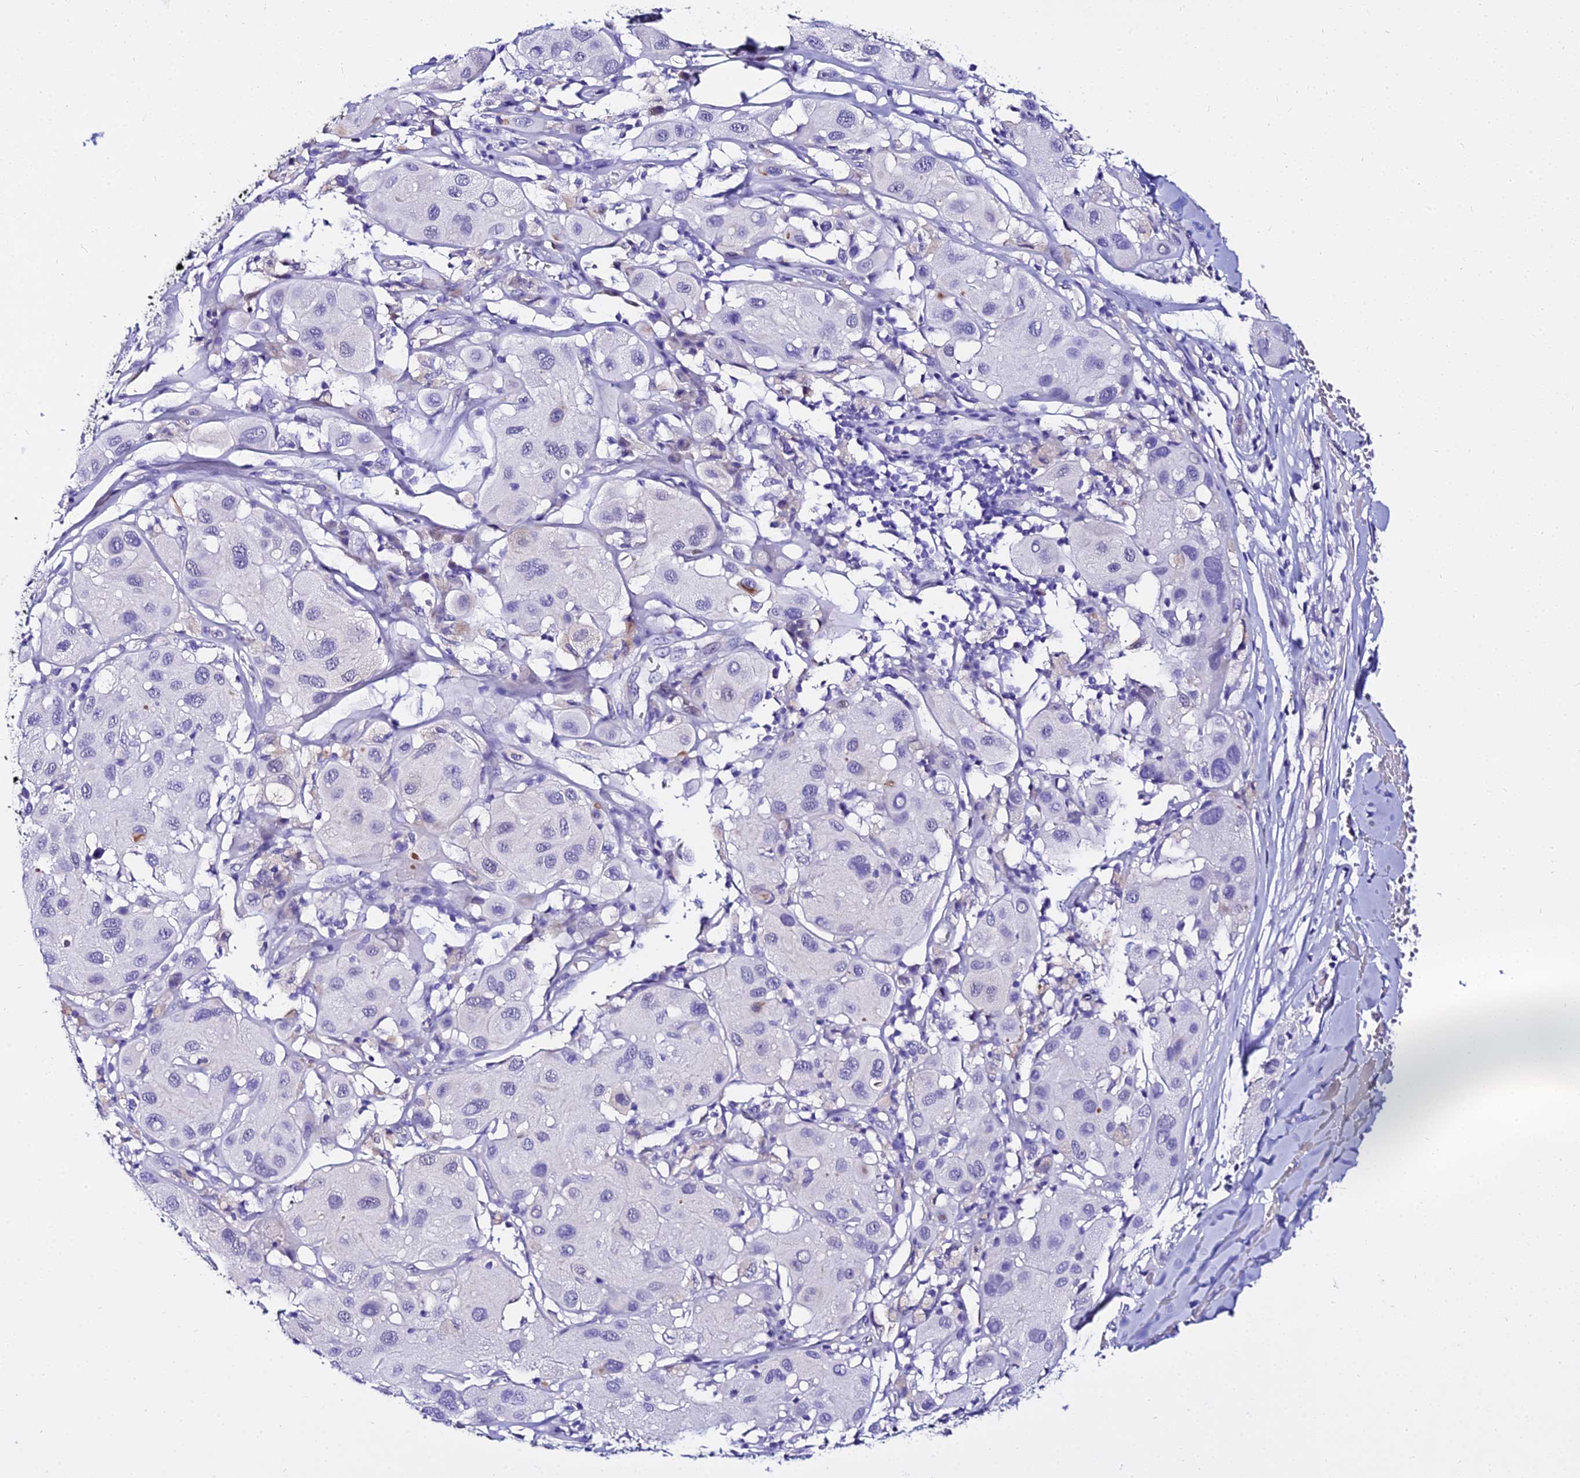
{"staining": {"intensity": "negative", "quantity": "none", "location": "none"}, "tissue": "melanoma", "cell_type": "Tumor cells", "image_type": "cancer", "snomed": [{"axis": "morphology", "description": "Malignant melanoma, Metastatic site"}, {"axis": "topography", "description": "Skin"}], "caption": "A high-resolution histopathology image shows immunohistochemistry staining of melanoma, which displays no significant positivity in tumor cells. The staining was performed using DAB to visualize the protein expression in brown, while the nuclei were stained in blue with hematoxylin (Magnification: 20x).", "gene": "DEFB106A", "patient": {"sex": "male", "age": 41}}